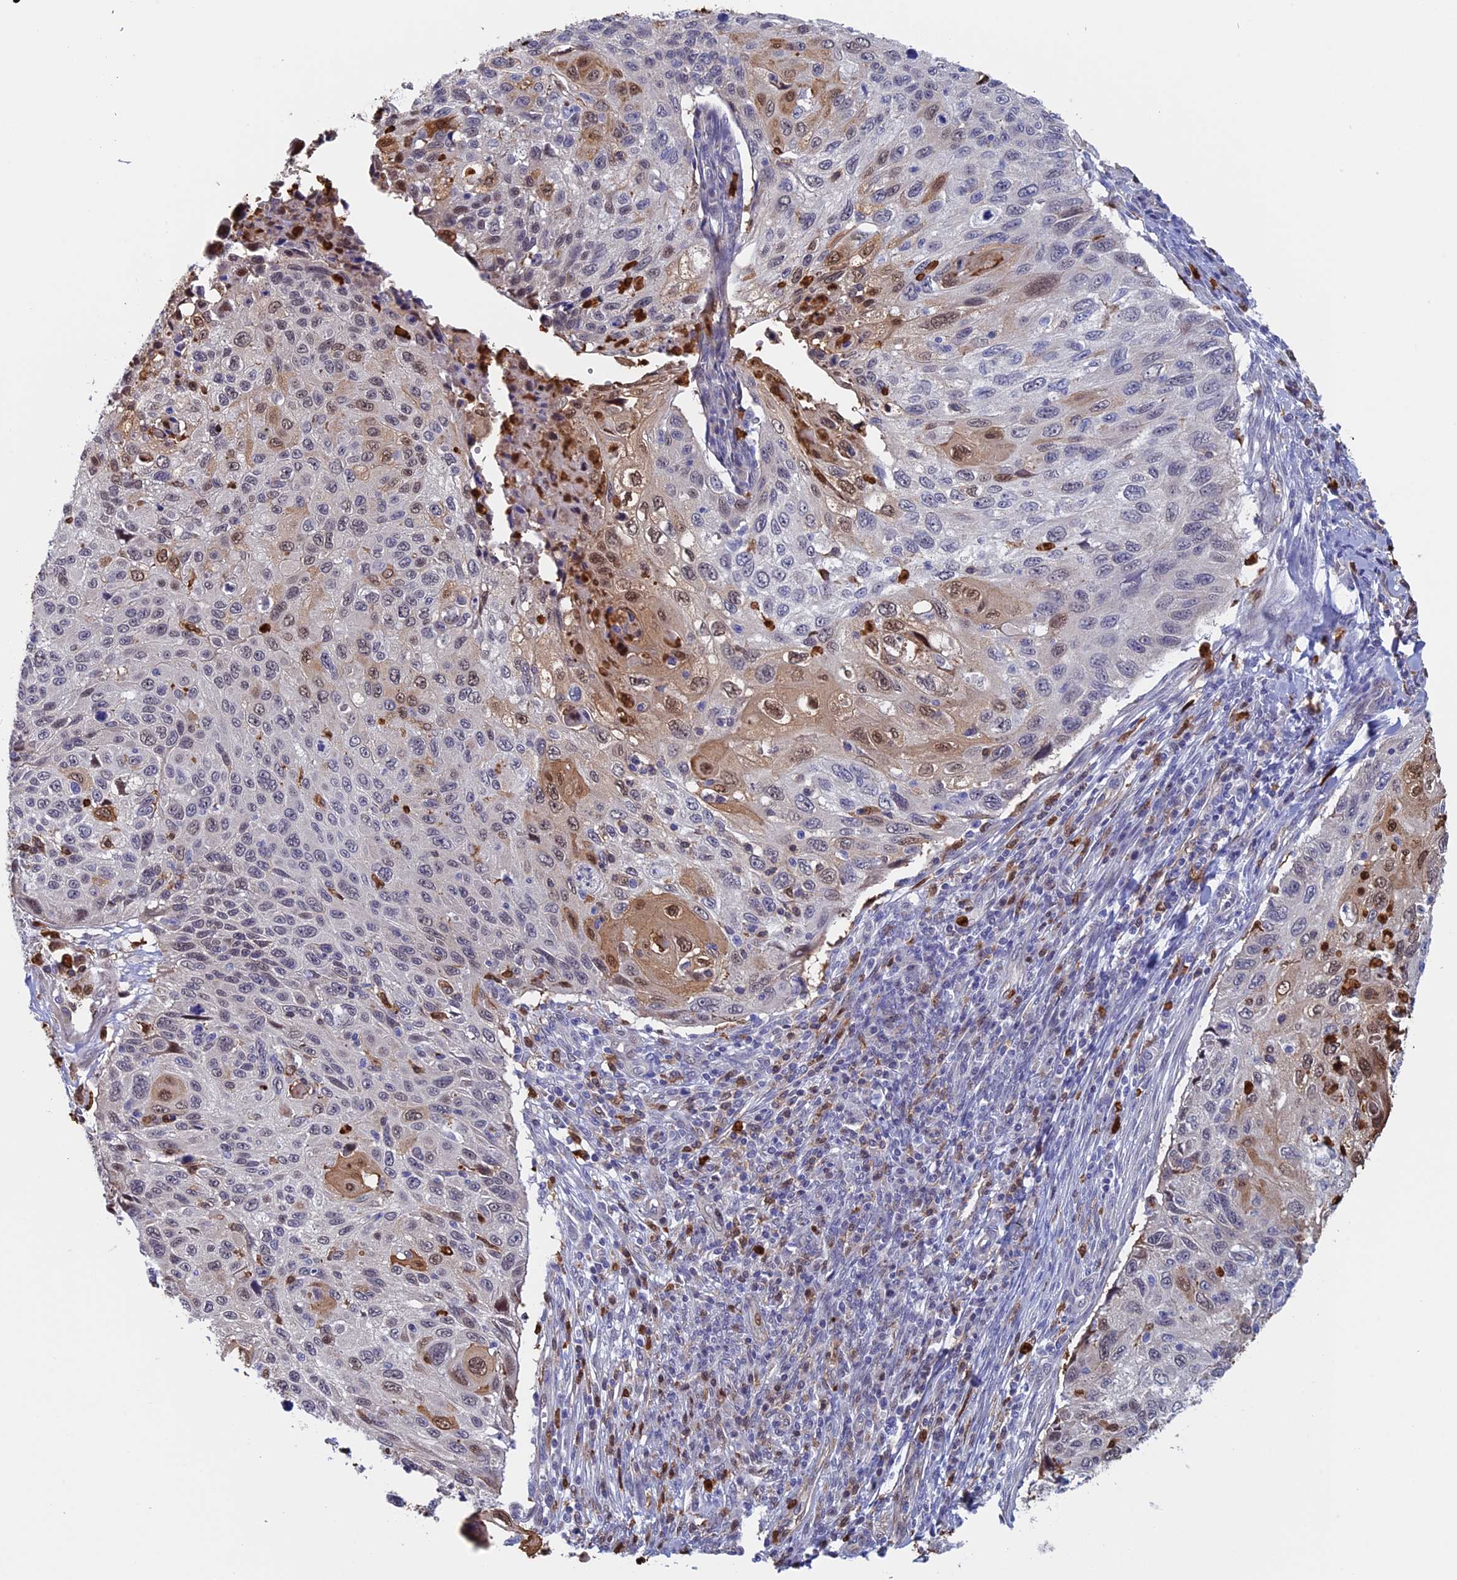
{"staining": {"intensity": "moderate", "quantity": "<25%", "location": "nuclear"}, "tissue": "cervical cancer", "cell_type": "Tumor cells", "image_type": "cancer", "snomed": [{"axis": "morphology", "description": "Squamous cell carcinoma, NOS"}, {"axis": "topography", "description": "Cervix"}], "caption": "A photomicrograph showing moderate nuclear positivity in about <25% of tumor cells in cervical squamous cell carcinoma, as visualized by brown immunohistochemical staining.", "gene": "SLC26A1", "patient": {"sex": "female", "age": 70}}